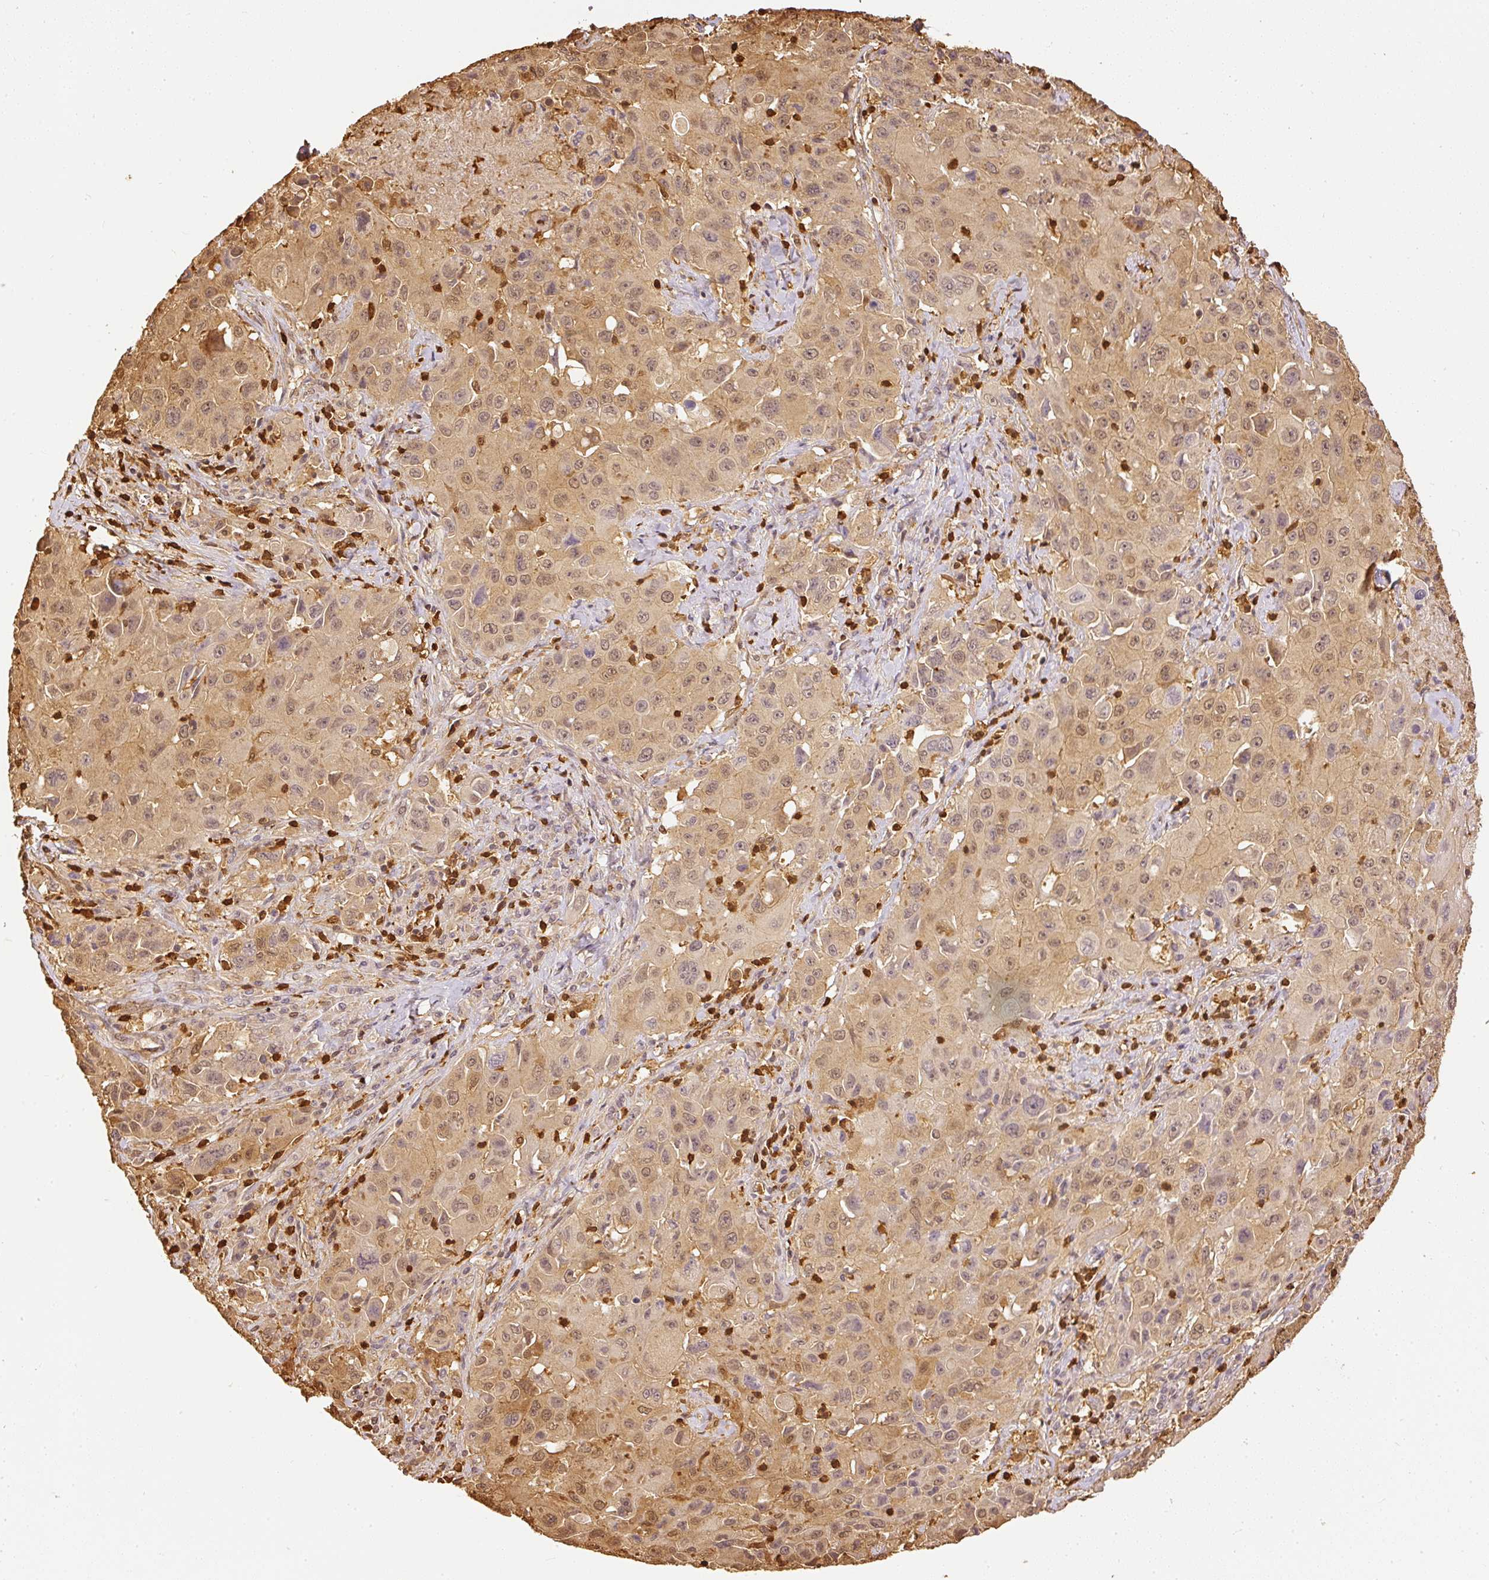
{"staining": {"intensity": "weak", "quantity": ">75%", "location": "cytoplasmic/membranous,nuclear"}, "tissue": "lung cancer", "cell_type": "Tumor cells", "image_type": "cancer", "snomed": [{"axis": "morphology", "description": "Squamous cell carcinoma, NOS"}, {"axis": "topography", "description": "Lung"}], "caption": "There is low levels of weak cytoplasmic/membranous and nuclear expression in tumor cells of squamous cell carcinoma (lung), as demonstrated by immunohistochemical staining (brown color).", "gene": "PFN1", "patient": {"sex": "male", "age": 63}}